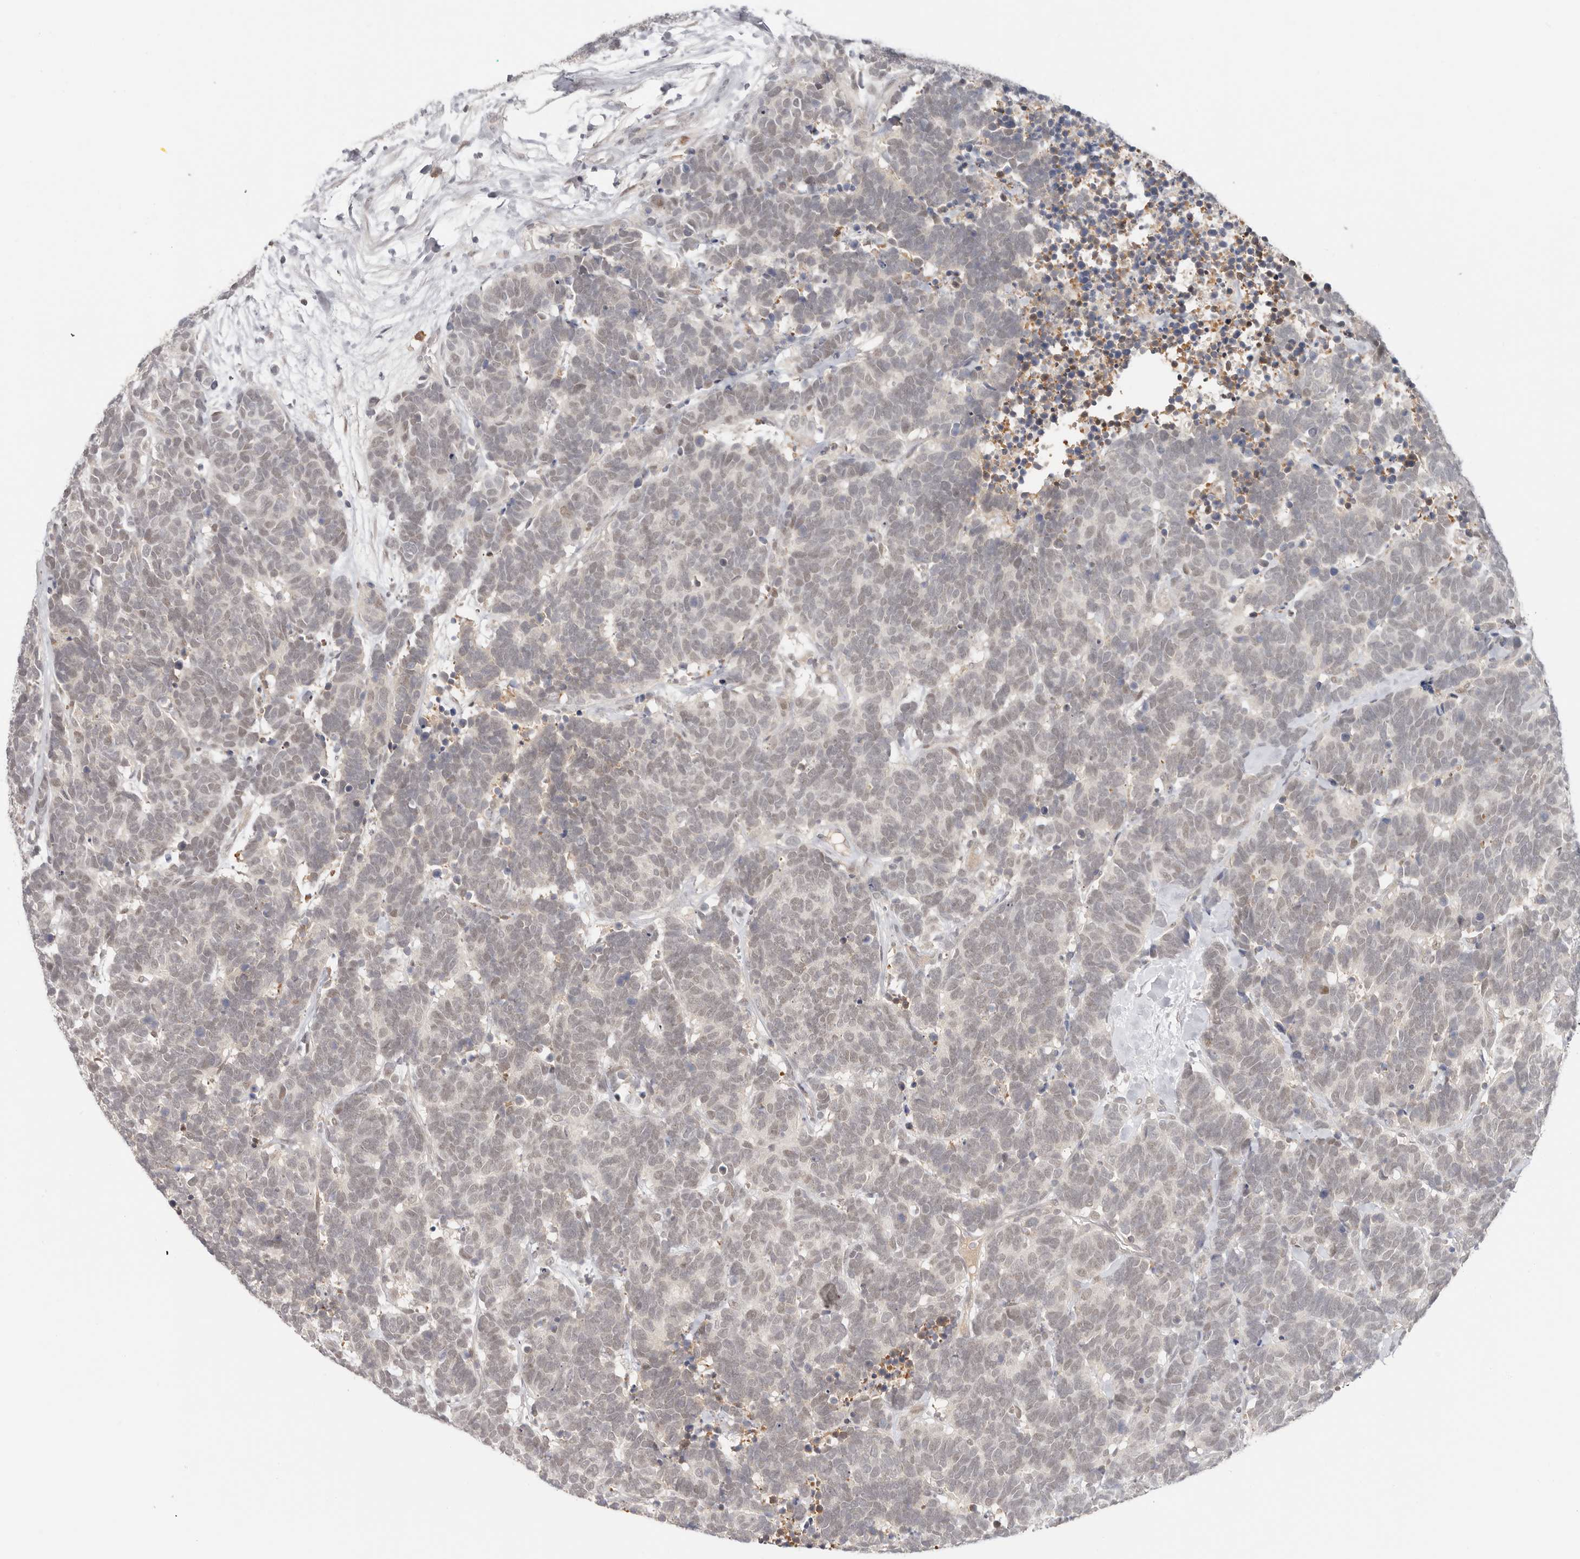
{"staining": {"intensity": "negative", "quantity": "none", "location": "none"}, "tissue": "carcinoid", "cell_type": "Tumor cells", "image_type": "cancer", "snomed": [{"axis": "morphology", "description": "Carcinoma, NOS"}, {"axis": "morphology", "description": "Carcinoid, malignant, NOS"}, {"axis": "topography", "description": "Urinary bladder"}], "caption": "IHC photomicrograph of neoplastic tissue: carcinoid stained with DAB (3,3'-diaminobenzidine) reveals no significant protein positivity in tumor cells.", "gene": "LARP7", "patient": {"sex": "male", "age": 57}}